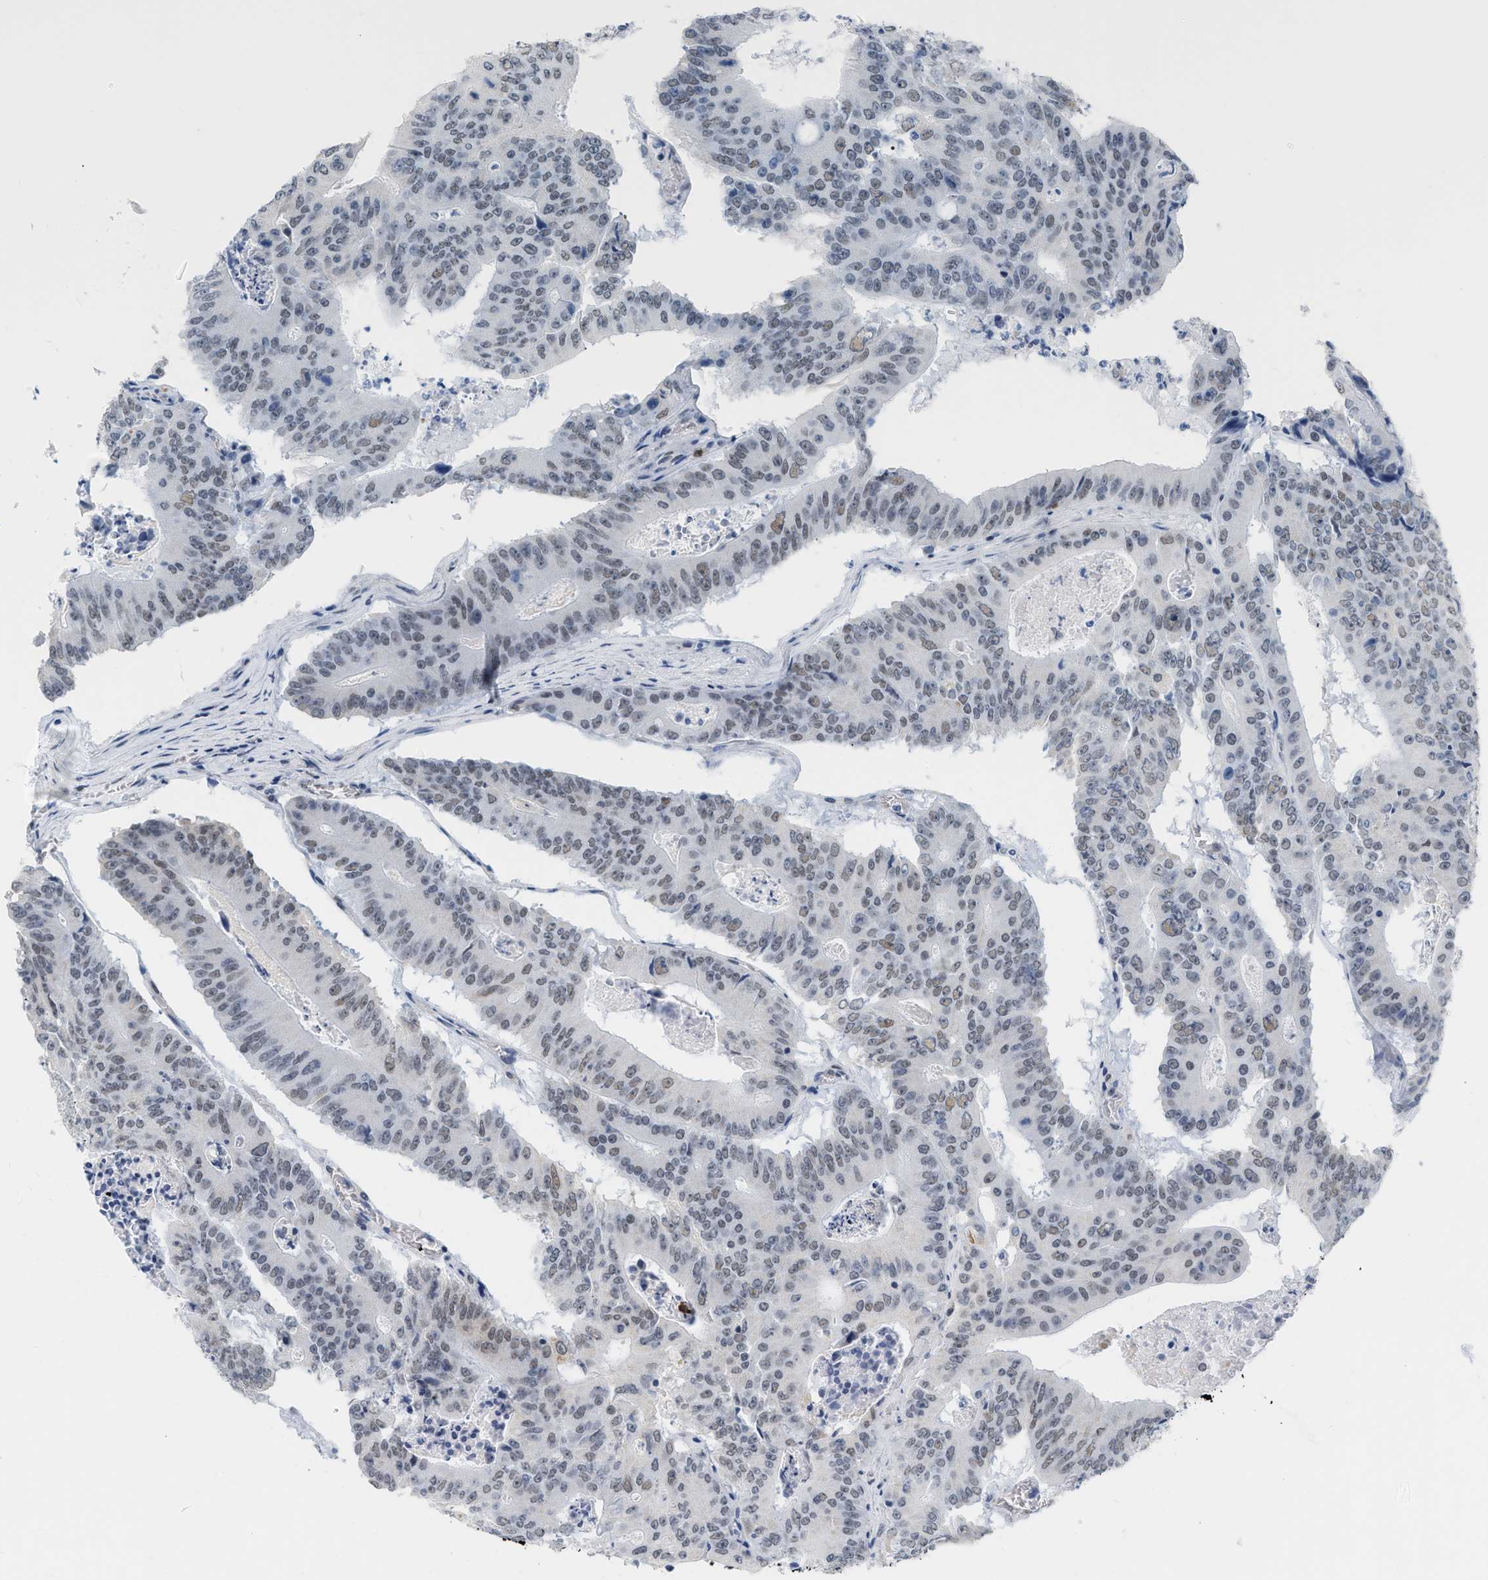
{"staining": {"intensity": "weak", "quantity": ">75%", "location": "nuclear"}, "tissue": "colorectal cancer", "cell_type": "Tumor cells", "image_type": "cancer", "snomed": [{"axis": "morphology", "description": "Adenocarcinoma, NOS"}, {"axis": "topography", "description": "Colon"}], "caption": "Colorectal cancer stained with a brown dye displays weak nuclear positive staining in about >75% of tumor cells.", "gene": "XIRP1", "patient": {"sex": "male", "age": 87}}